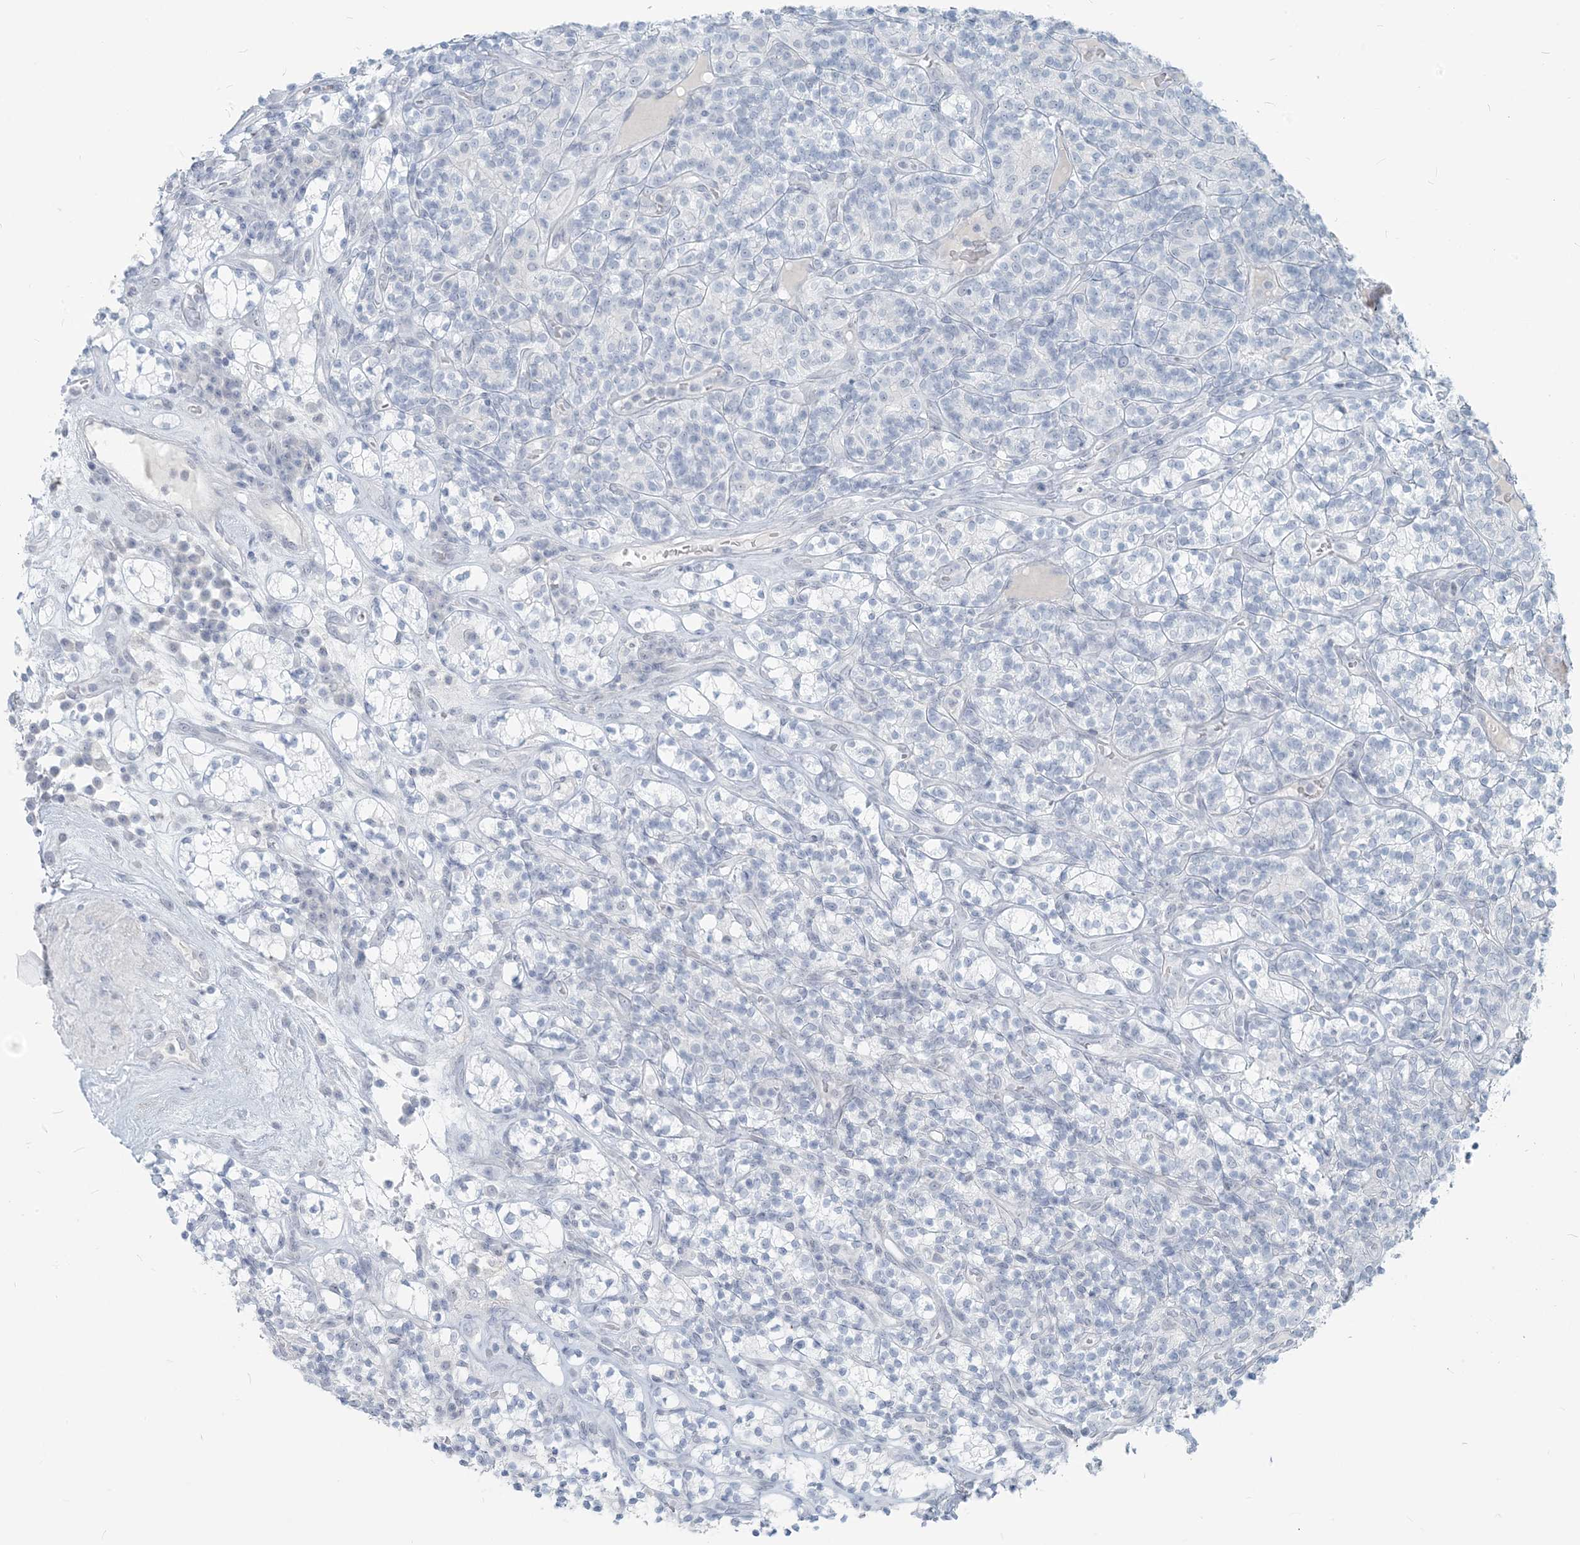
{"staining": {"intensity": "negative", "quantity": "none", "location": "none"}, "tissue": "renal cancer", "cell_type": "Tumor cells", "image_type": "cancer", "snomed": [{"axis": "morphology", "description": "Adenocarcinoma, NOS"}, {"axis": "topography", "description": "Kidney"}], "caption": "The histopathology image exhibits no staining of tumor cells in renal adenocarcinoma.", "gene": "SCML1", "patient": {"sex": "male", "age": 77}}